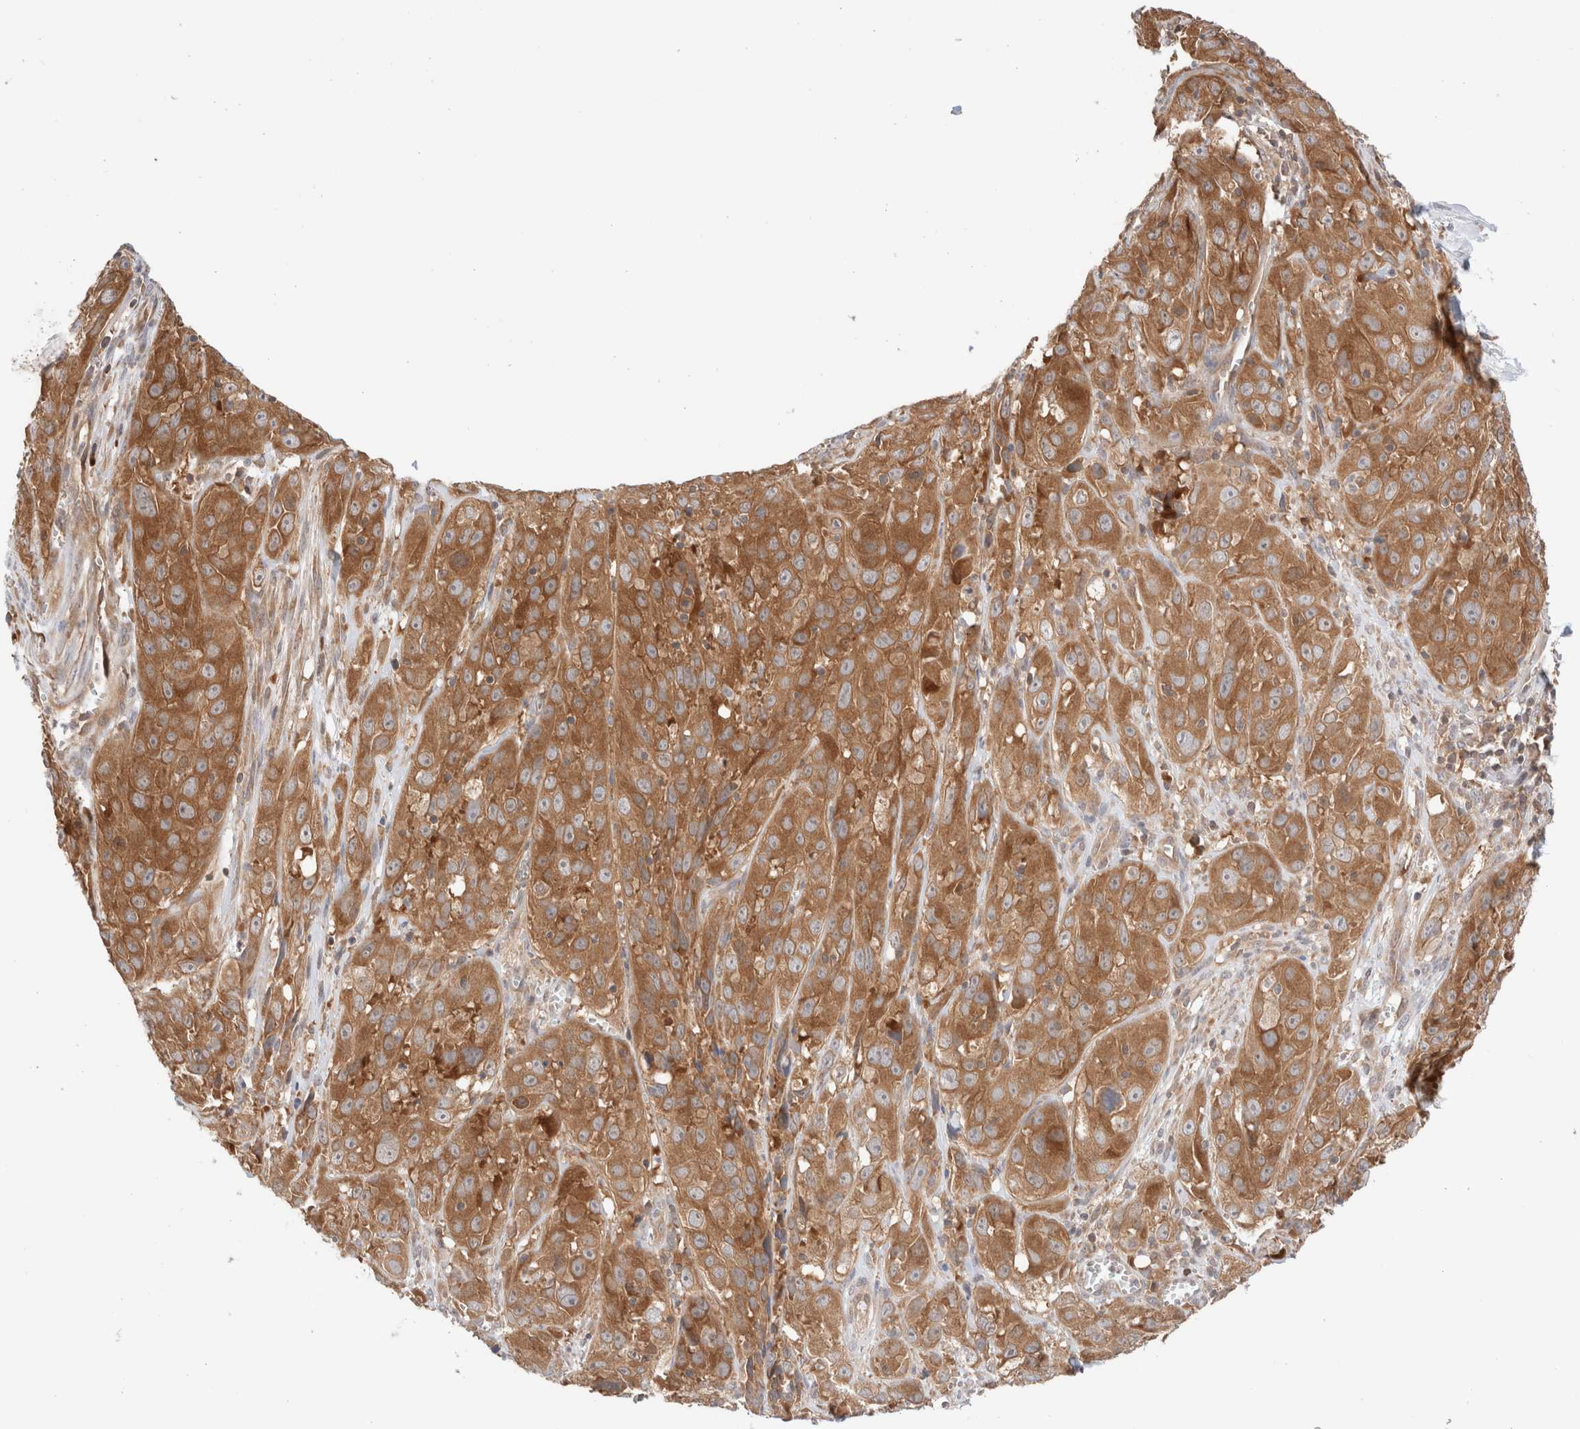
{"staining": {"intensity": "moderate", "quantity": ">75%", "location": "cytoplasmic/membranous"}, "tissue": "cervical cancer", "cell_type": "Tumor cells", "image_type": "cancer", "snomed": [{"axis": "morphology", "description": "Squamous cell carcinoma, NOS"}, {"axis": "topography", "description": "Cervix"}], "caption": "Cervical cancer (squamous cell carcinoma) tissue exhibits moderate cytoplasmic/membranous expression in approximately >75% of tumor cells", "gene": "XKR4", "patient": {"sex": "female", "age": 32}}